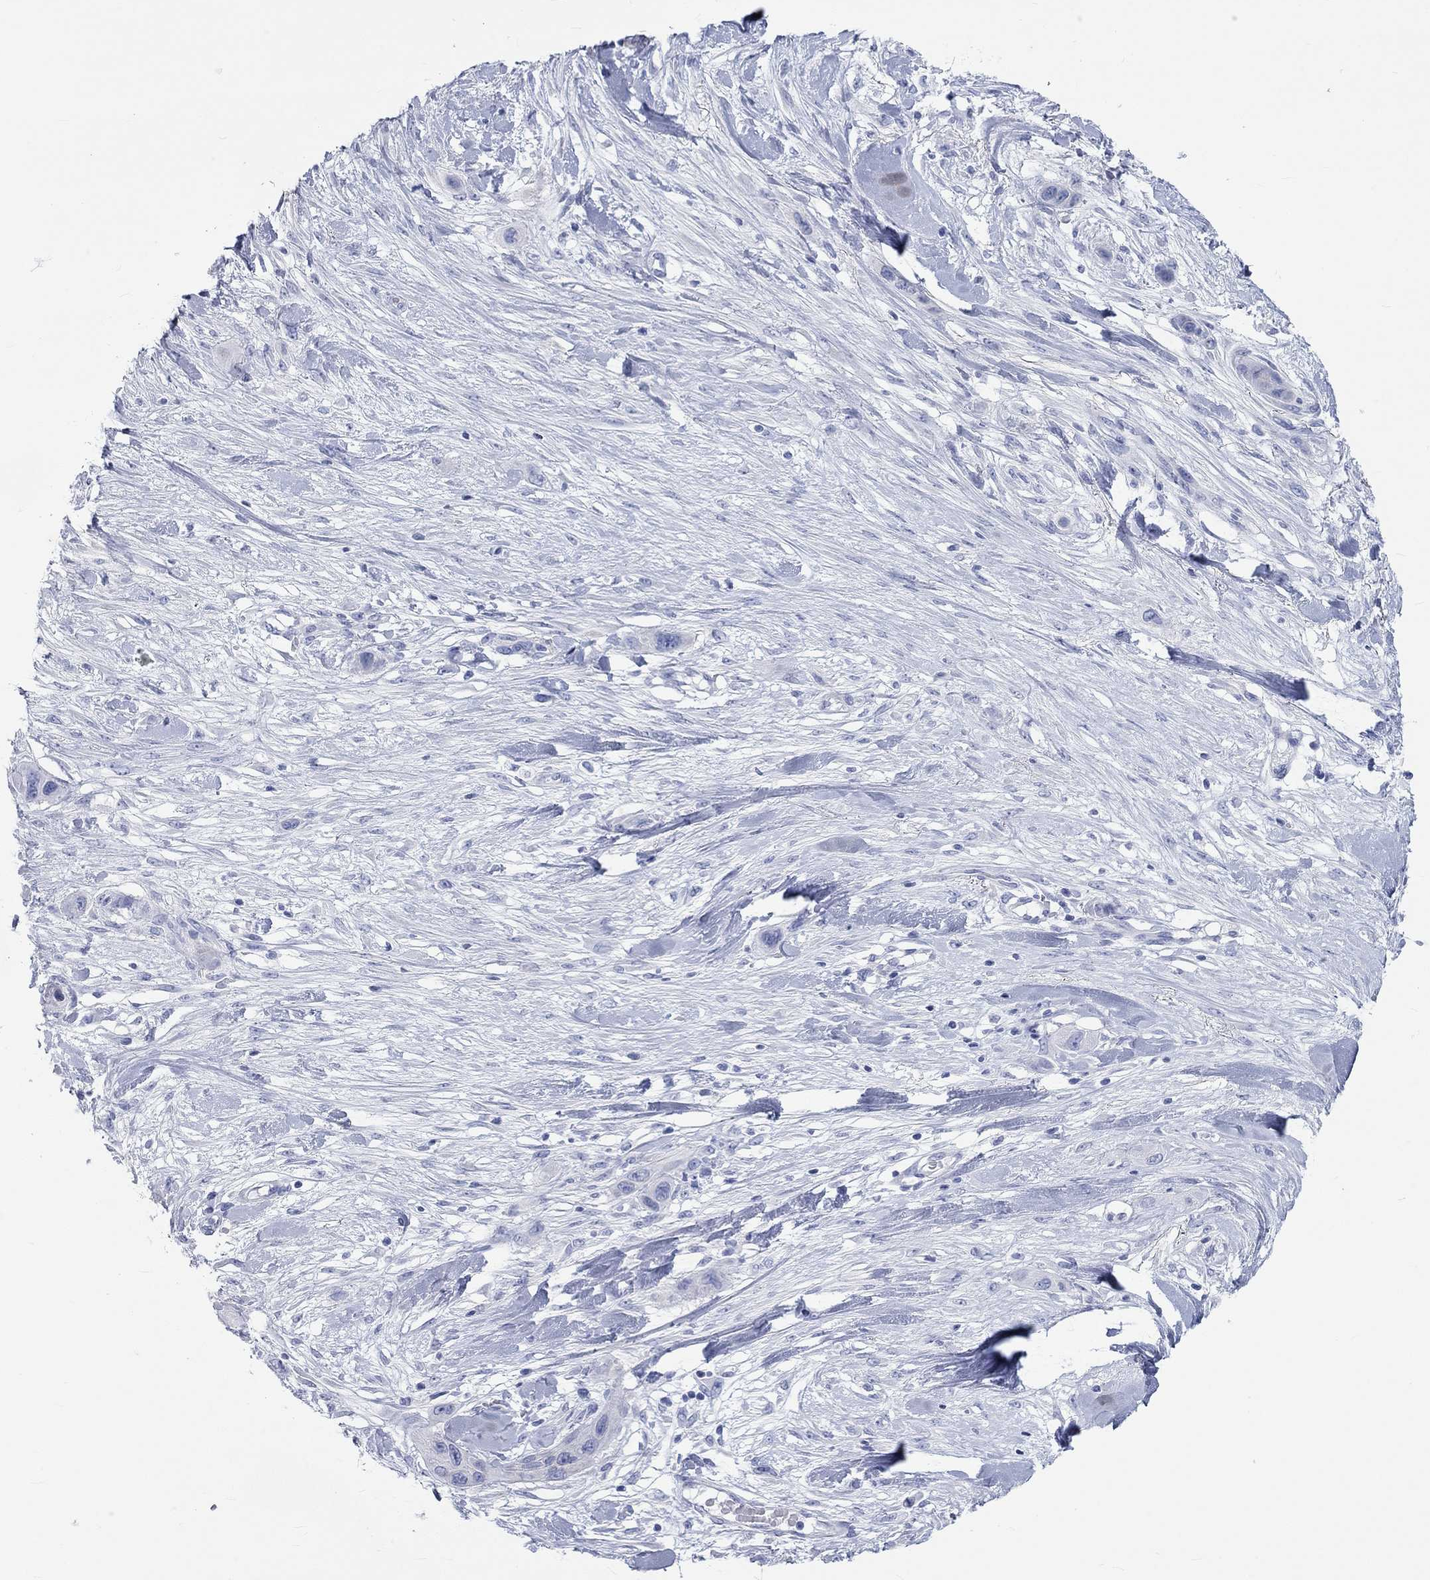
{"staining": {"intensity": "negative", "quantity": "none", "location": "none"}, "tissue": "skin cancer", "cell_type": "Tumor cells", "image_type": "cancer", "snomed": [{"axis": "morphology", "description": "Squamous cell carcinoma, NOS"}, {"axis": "topography", "description": "Skin"}], "caption": "Tumor cells are negative for brown protein staining in skin squamous cell carcinoma.", "gene": "SPATA9", "patient": {"sex": "male", "age": 79}}